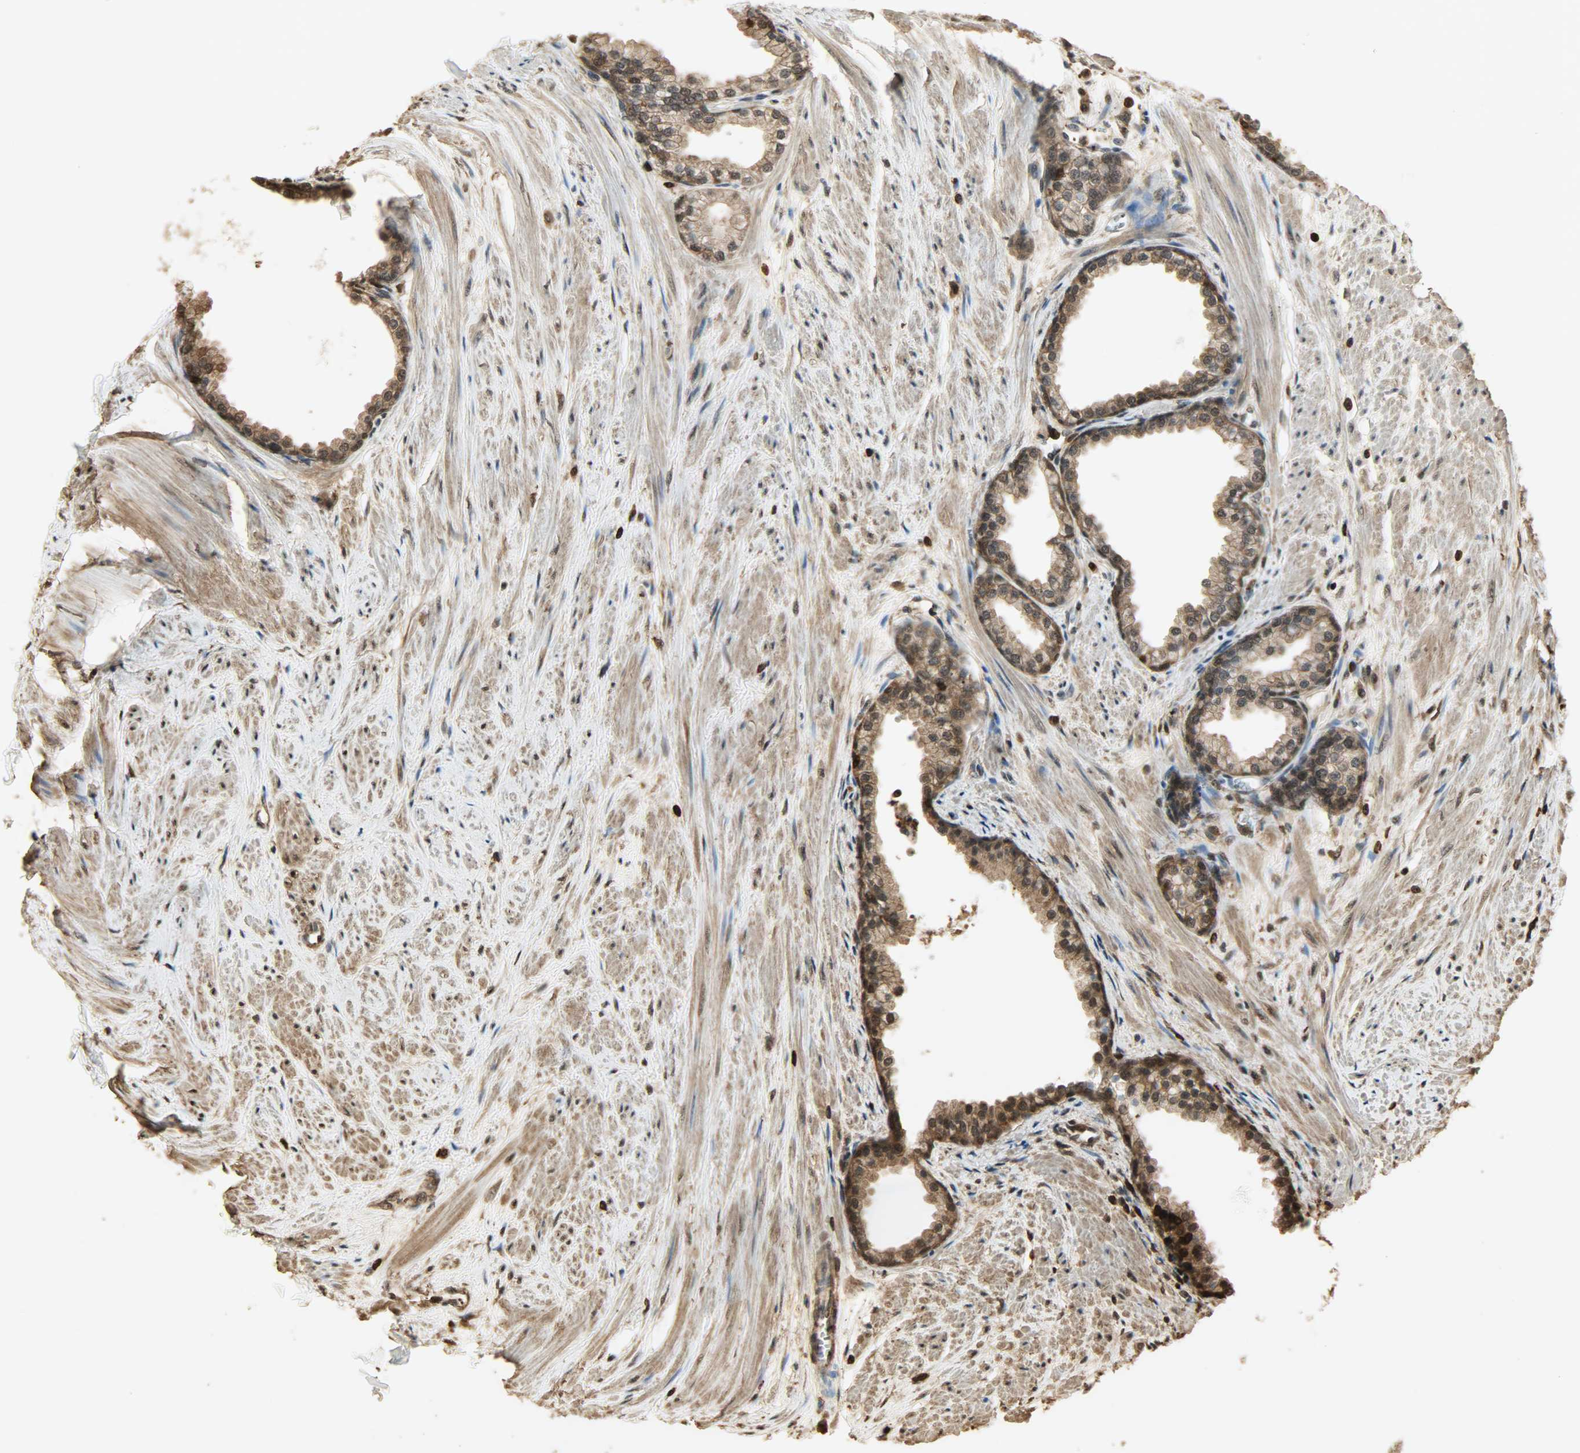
{"staining": {"intensity": "strong", "quantity": ">75%", "location": "cytoplasmic/membranous,nuclear"}, "tissue": "prostate", "cell_type": "Glandular cells", "image_type": "normal", "snomed": [{"axis": "morphology", "description": "Normal tissue, NOS"}, {"axis": "topography", "description": "Prostate"}], "caption": "Prostate stained with a brown dye reveals strong cytoplasmic/membranous,nuclear positive staining in about >75% of glandular cells.", "gene": "YWHAZ", "patient": {"sex": "male", "age": 64}}